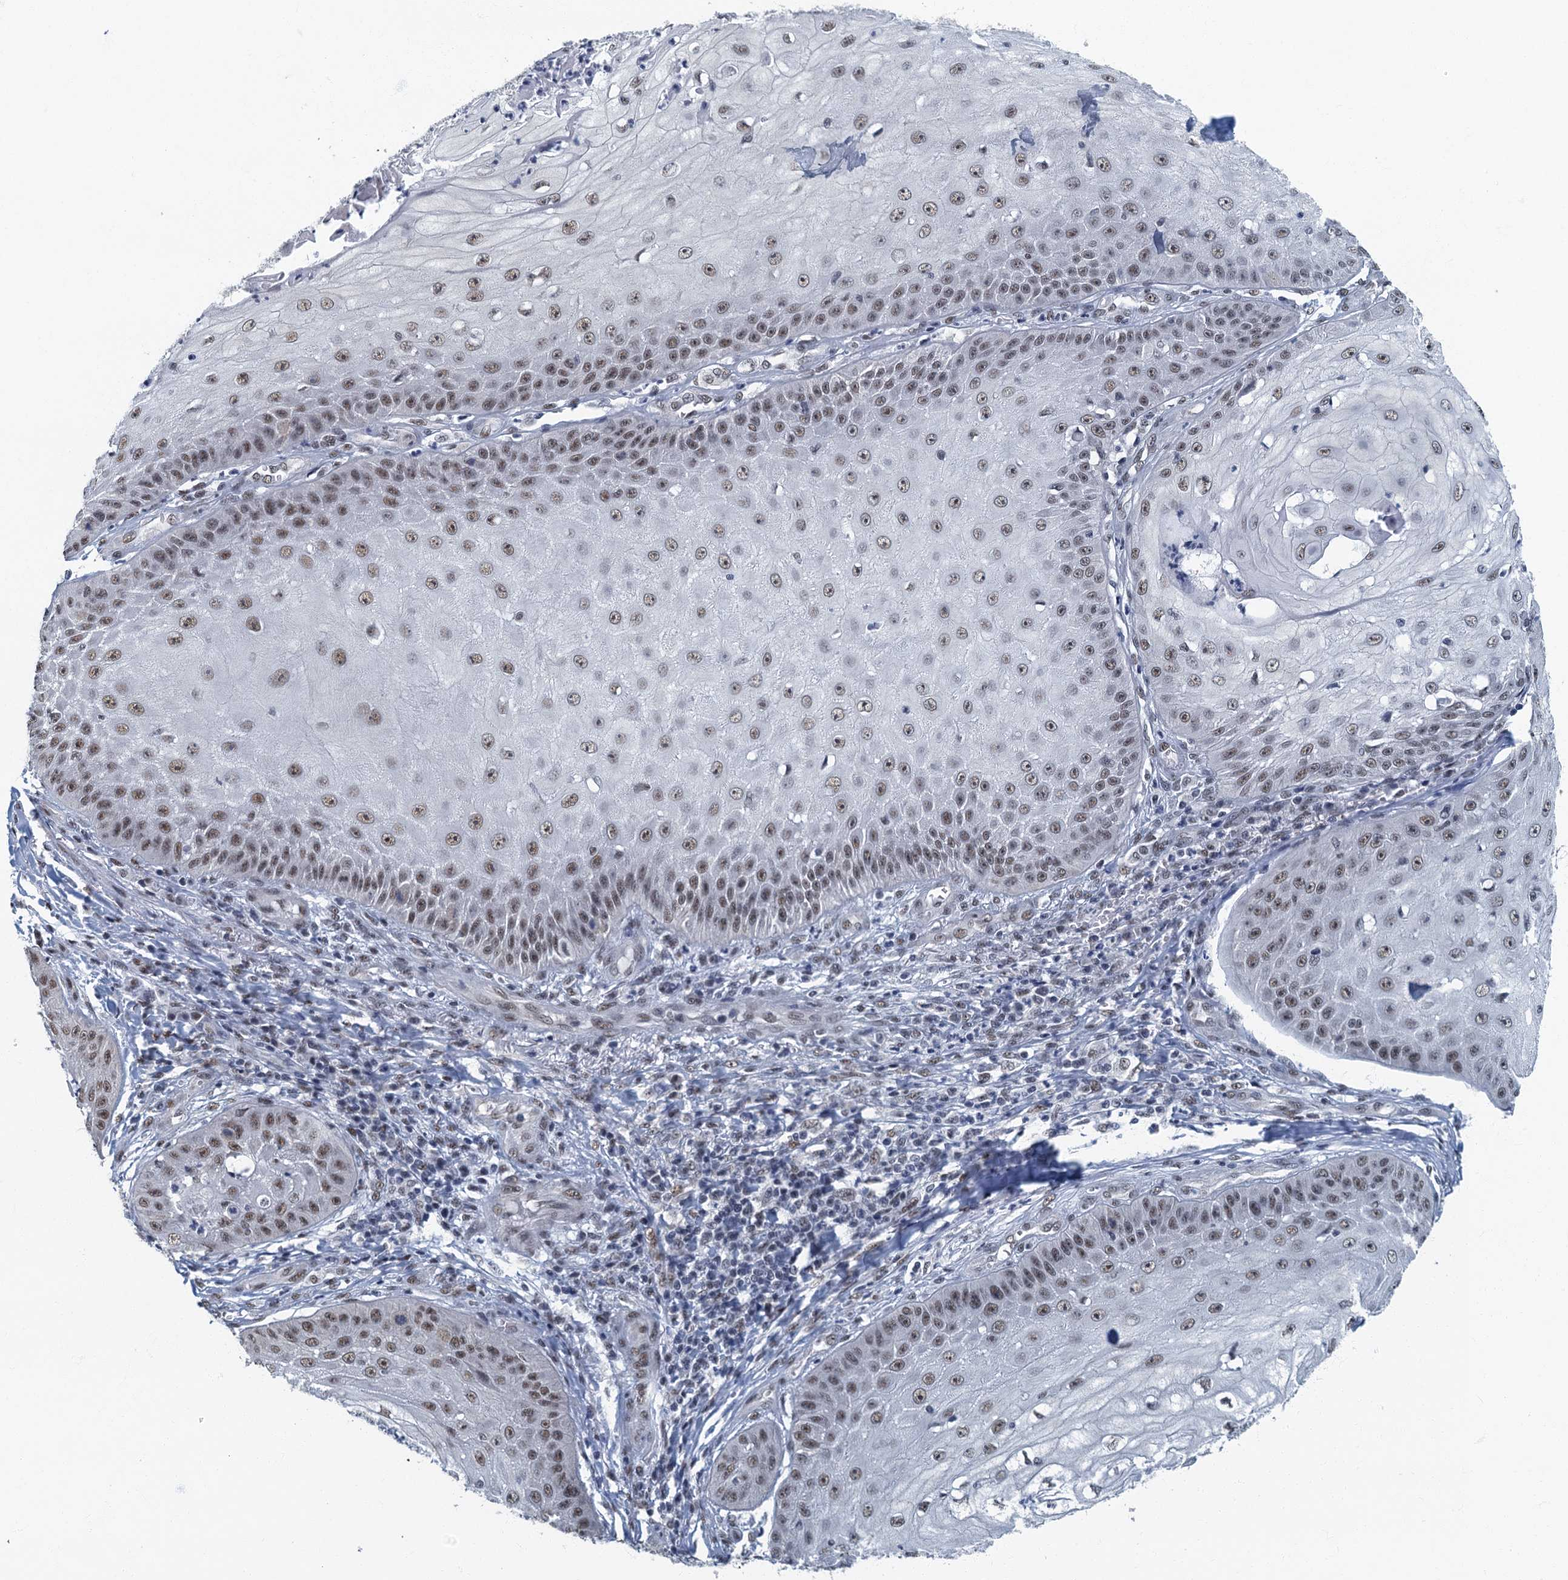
{"staining": {"intensity": "weak", "quantity": ">75%", "location": "nuclear"}, "tissue": "skin cancer", "cell_type": "Tumor cells", "image_type": "cancer", "snomed": [{"axis": "morphology", "description": "Squamous cell carcinoma, NOS"}, {"axis": "topography", "description": "Skin"}], "caption": "The histopathology image shows staining of skin cancer, revealing weak nuclear protein expression (brown color) within tumor cells. (Brightfield microscopy of DAB IHC at high magnification).", "gene": "GADL1", "patient": {"sex": "male", "age": 70}}